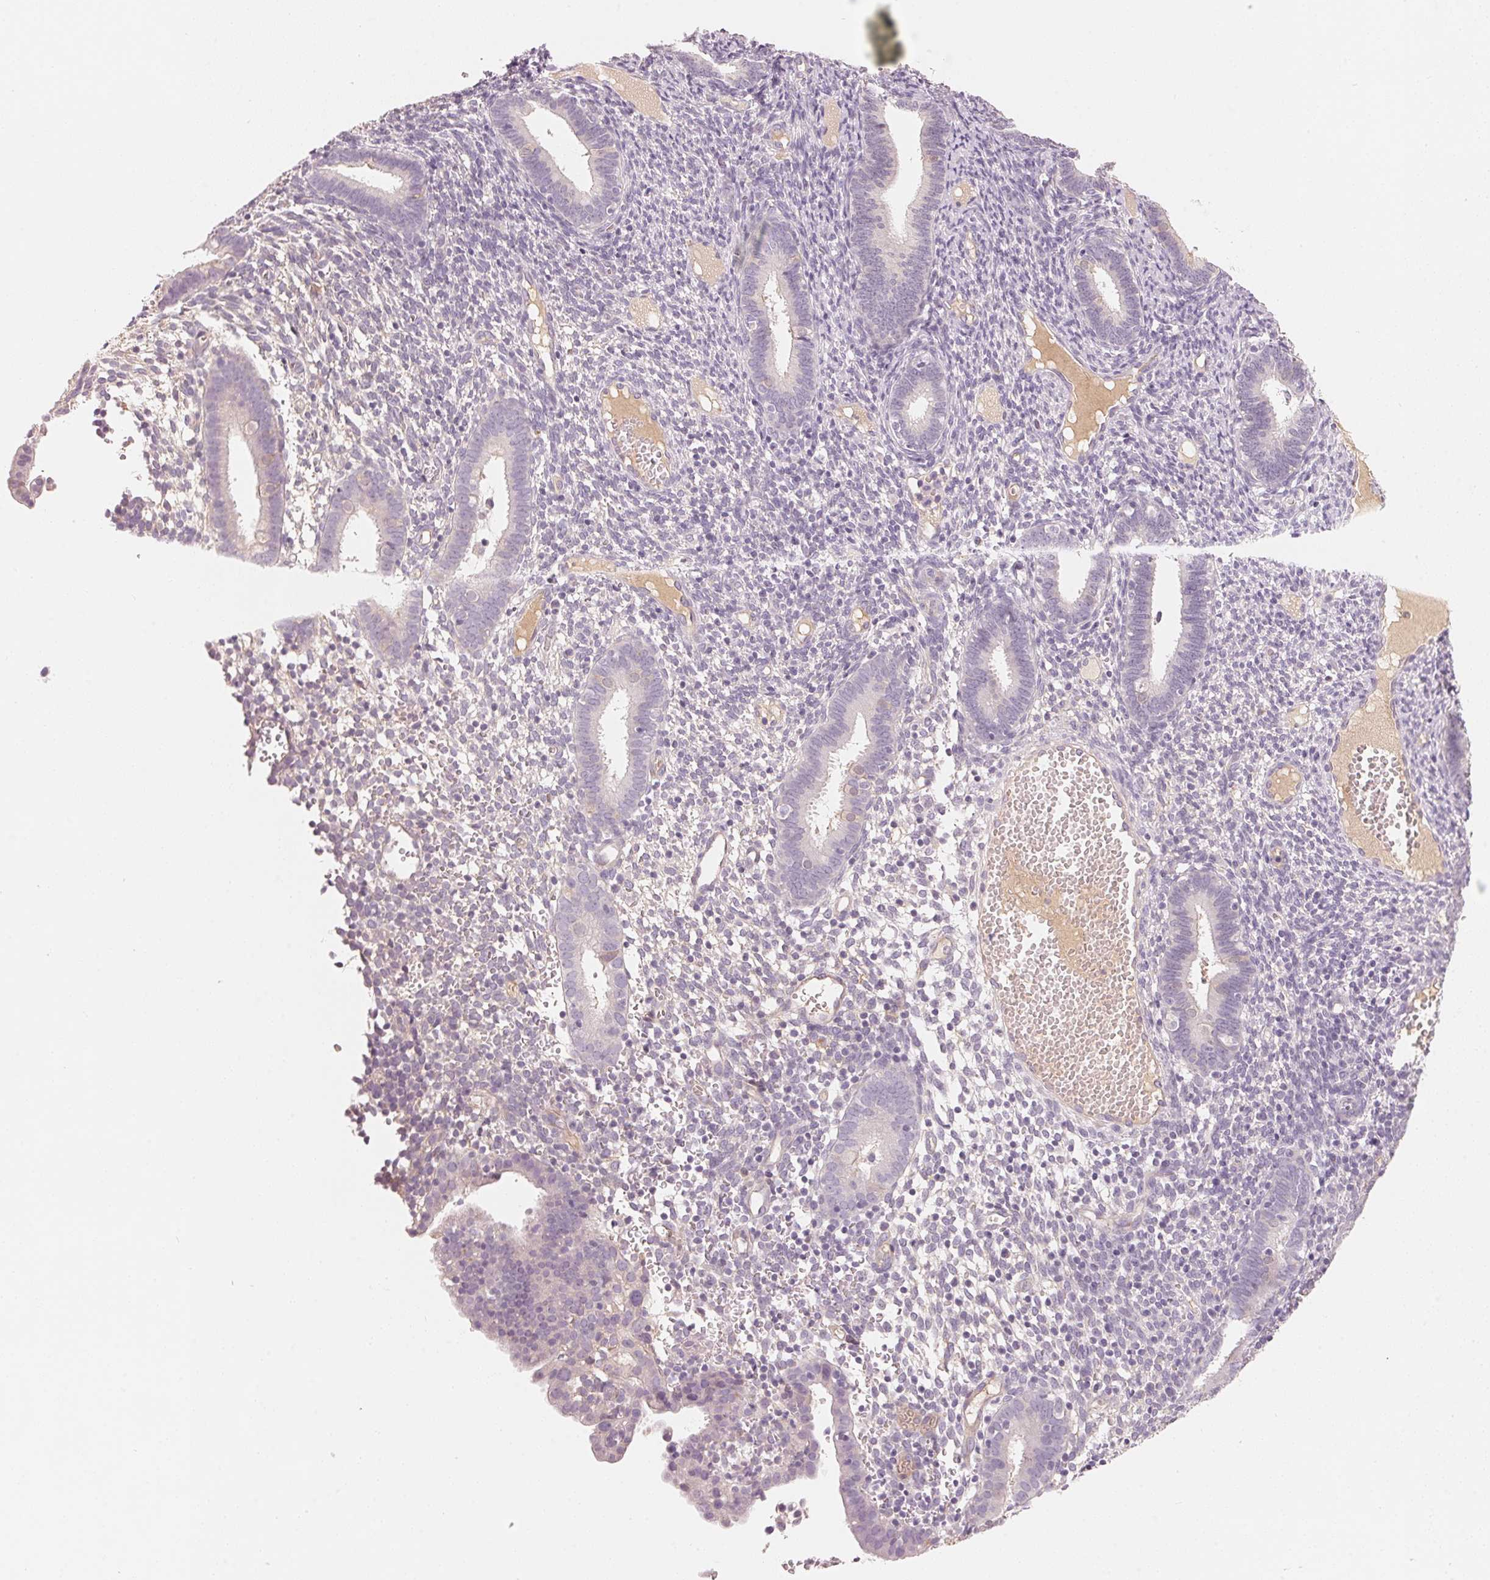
{"staining": {"intensity": "negative", "quantity": "none", "location": "none"}, "tissue": "endometrium", "cell_type": "Cells in endometrial stroma", "image_type": "normal", "snomed": [{"axis": "morphology", "description": "Normal tissue, NOS"}, {"axis": "topography", "description": "Endometrium"}], "caption": "Human endometrium stained for a protein using immunohistochemistry displays no expression in cells in endometrial stroma.", "gene": "CFHR2", "patient": {"sex": "female", "age": 41}}